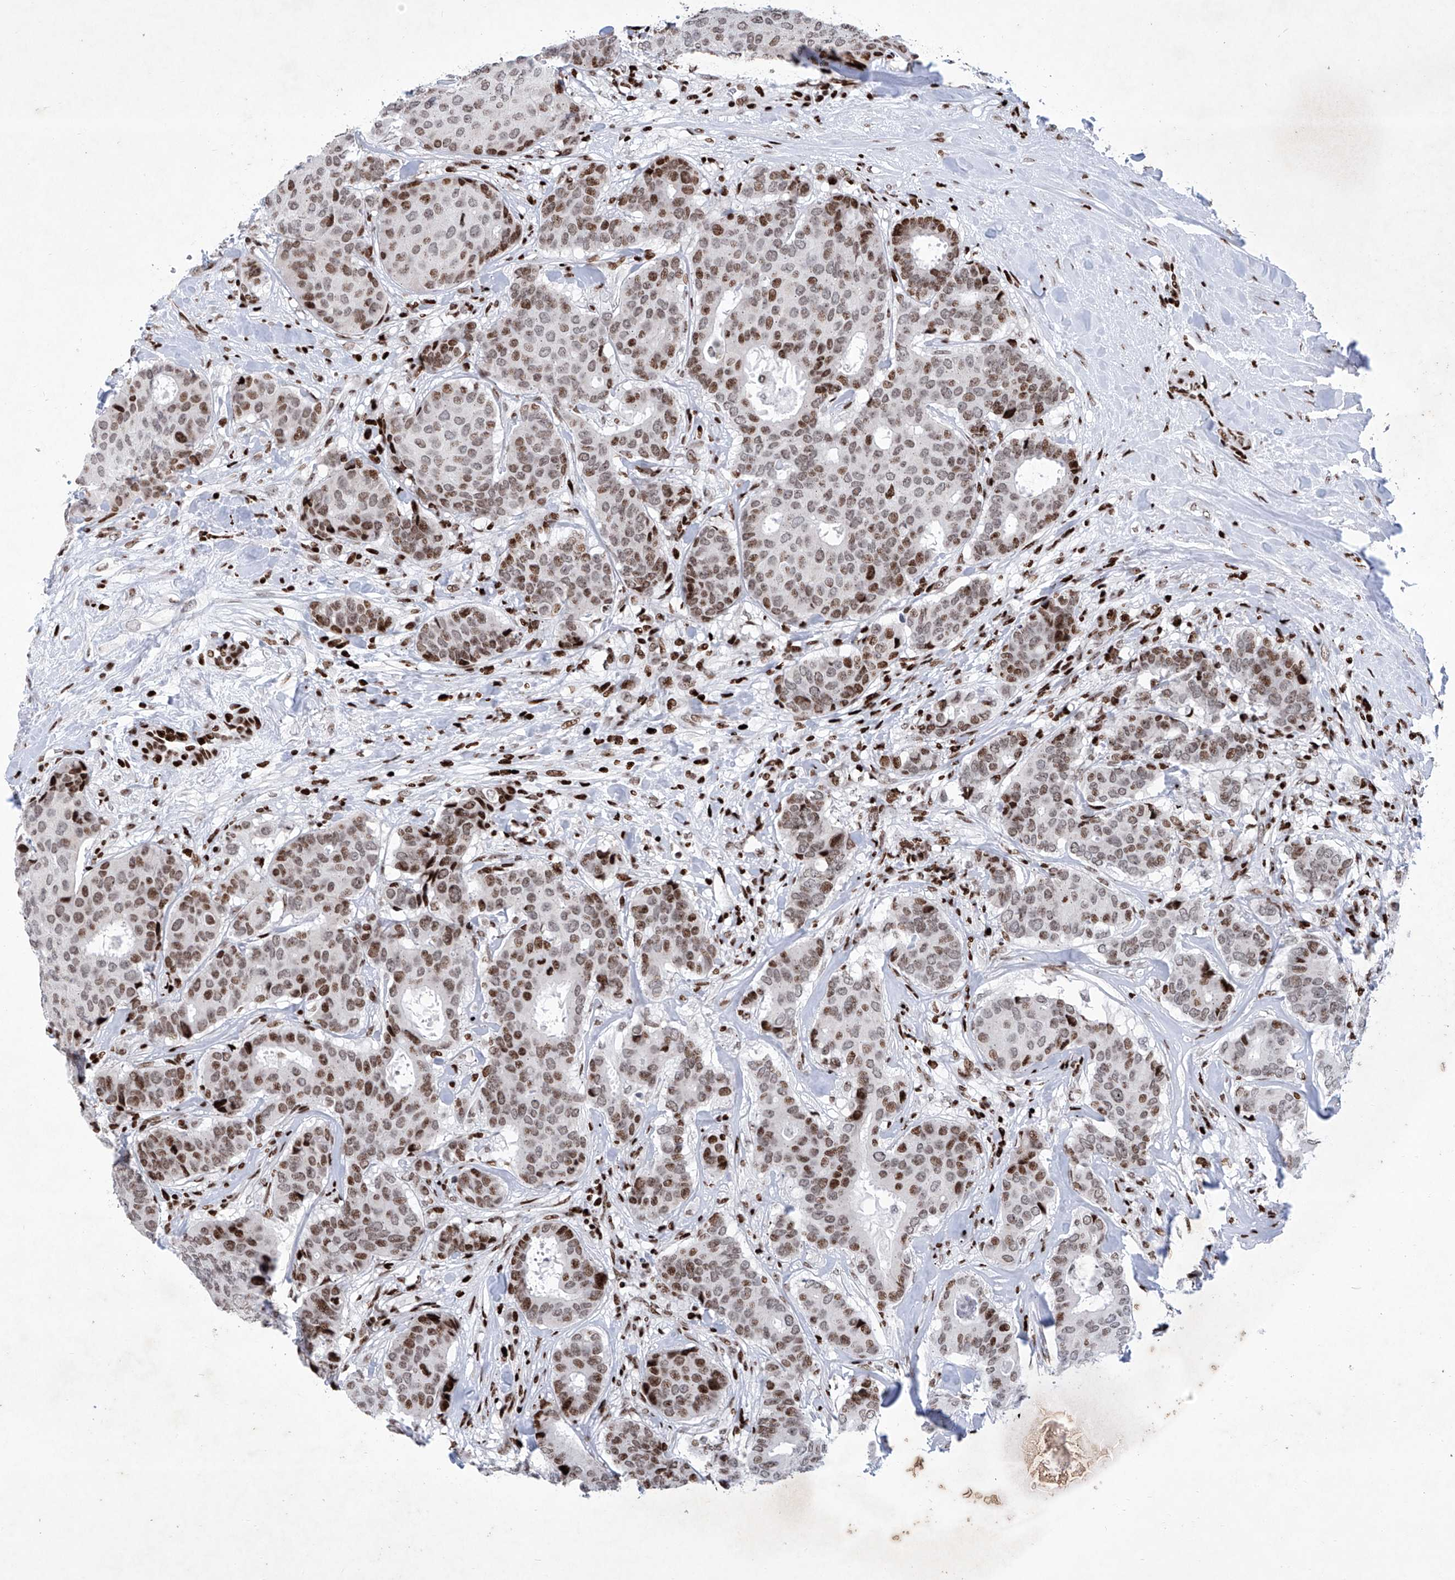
{"staining": {"intensity": "moderate", "quantity": ">75%", "location": "nuclear"}, "tissue": "breast cancer", "cell_type": "Tumor cells", "image_type": "cancer", "snomed": [{"axis": "morphology", "description": "Duct carcinoma"}, {"axis": "topography", "description": "Breast"}], "caption": "Protein staining by IHC displays moderate nuclear staining in about >75% of tumor cells in breast cancer (infiltrating ductal carcinoma).", "gene": "HEY2", "patient": {"sex": "female", "age": 75}}